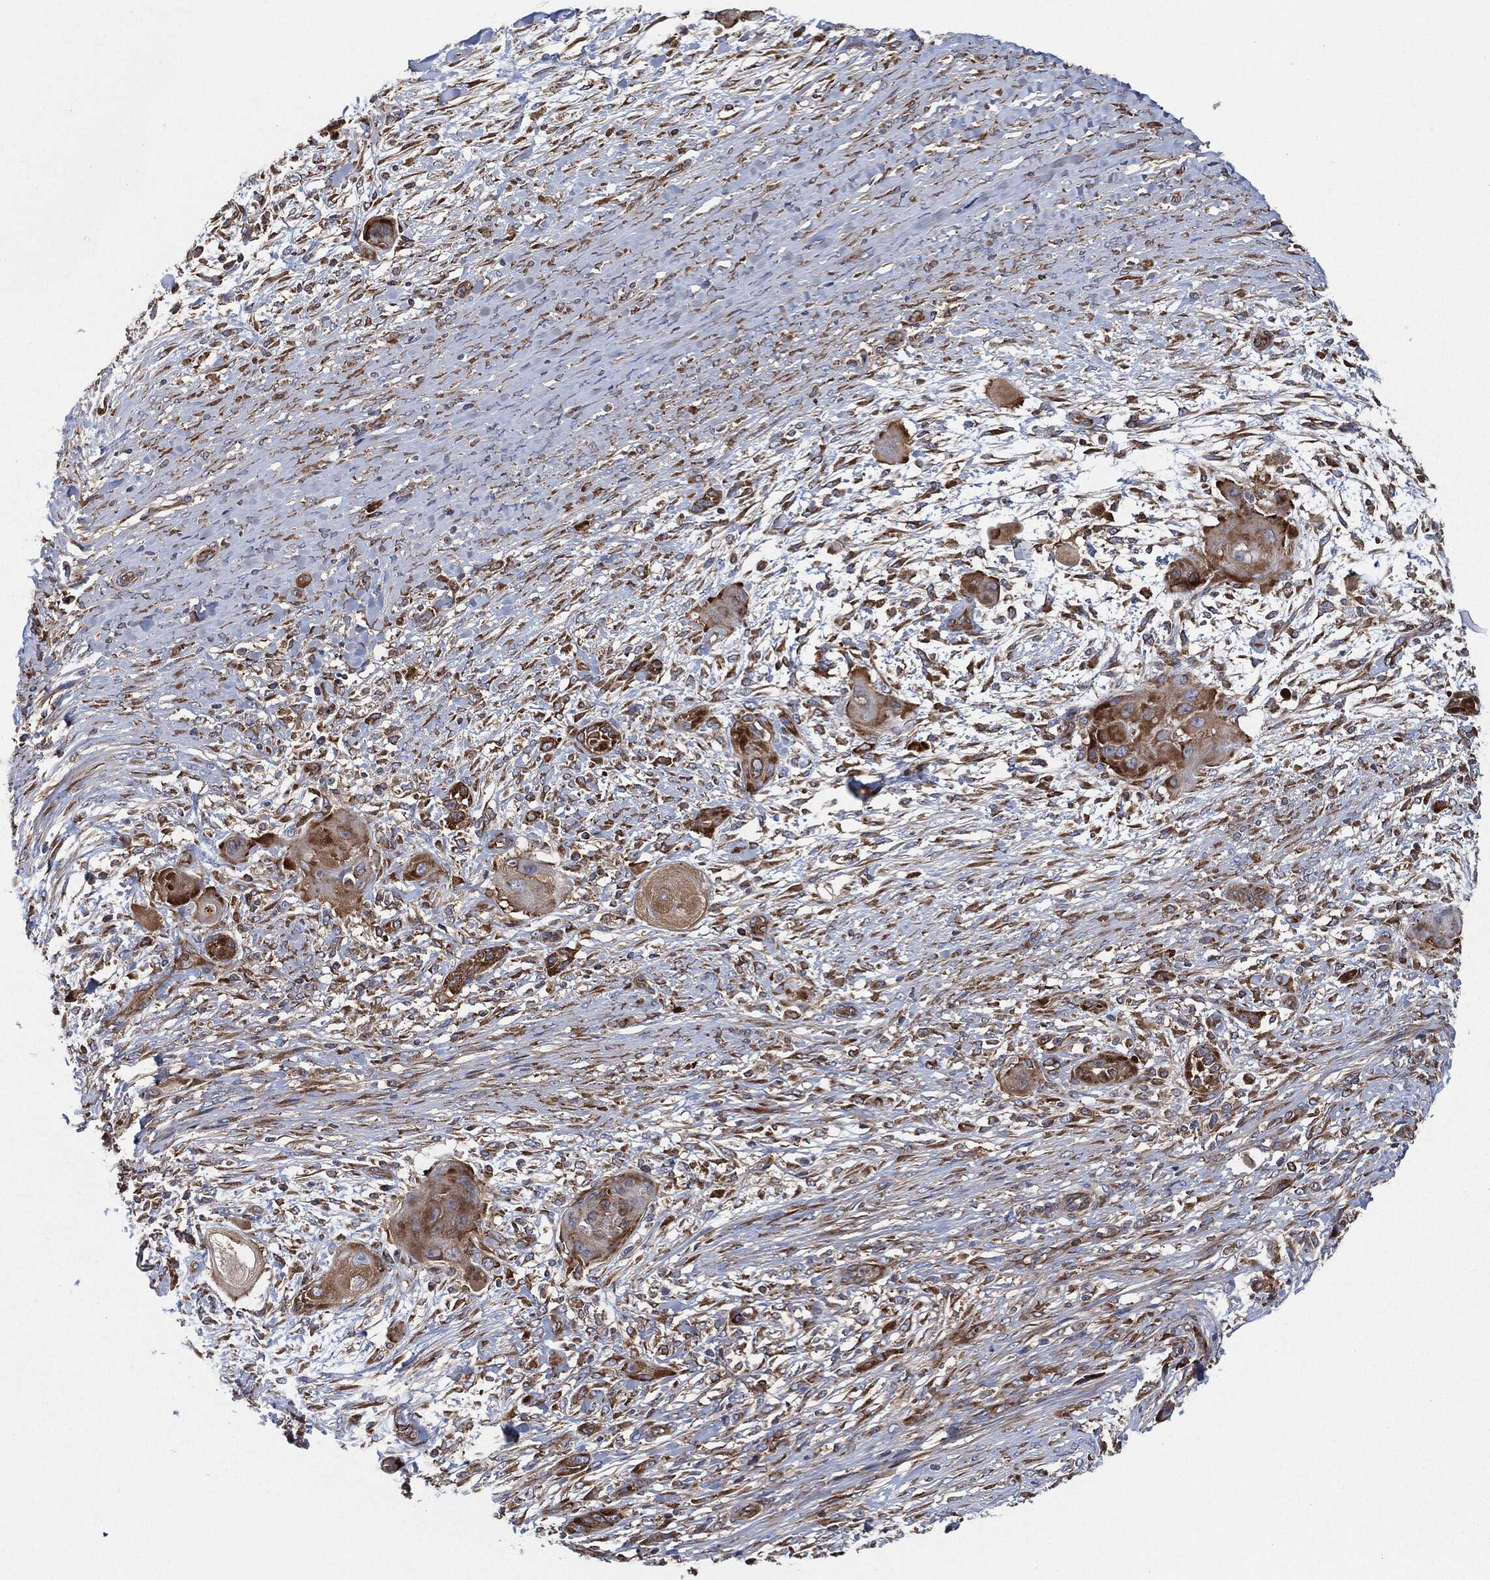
{"staining": {"intensity": "moderate", "quantity": ">75%", "location": "cytoplasmic/membranous"}, "tissue": "skin cancer", "cell_type": "Tumor cells", "image_type": "cancer", "snomed": [{"axis": "morphology", "description": "Squamous cell carcinoma, NOS"}, {"axis": "topography", "description": "Skin"}], "caption": "Skin cancer stained with immunohistochemistry (IHC) exhibits moderate cytoplasmic/membranous expression in about >75% of tumor cells.", "gene": "EIF2S2", "patient": {"sex": "male", "age": 62}}